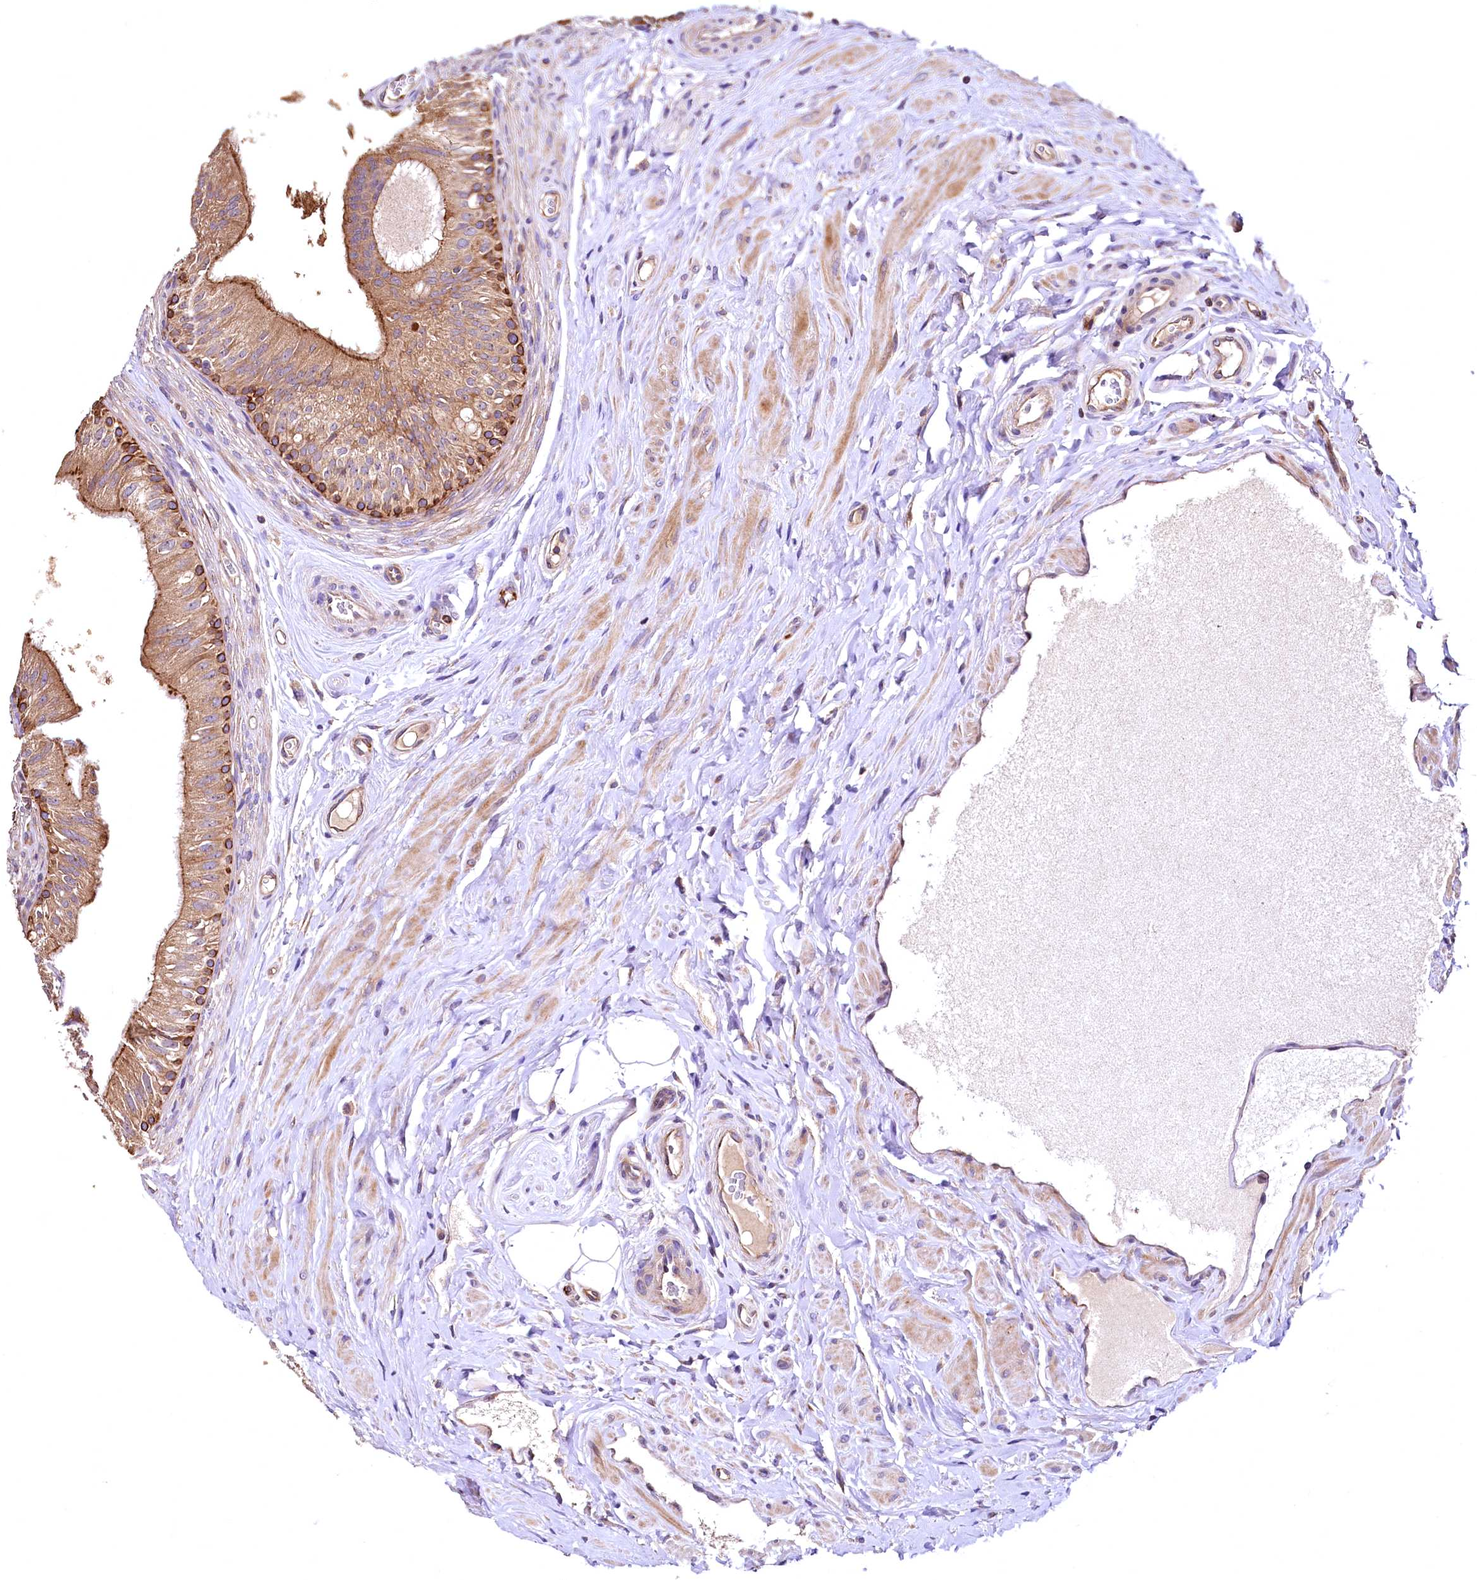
{"staining": {"intensity": "moderate", "quantity": ">75%", "location": "cytoplasmic/membranous"}, "tissue": "epididymis", "cell_type": "Glandular cells", "image_type": "normal", "snomed": [{"axis": "morphology", "description": "Normal tissue, NOS"}, {"axis": "topography", "description": "Epididymis"}], "caption": "The micrograph displays immunohistochemical staining of unremarkable epididymis. There is moderate cytoplasmic/membranous staining is present in approximately >75% of glandular cells.", "gene": "RASSF1", "patient": {"sex": "male", "age": 46}}